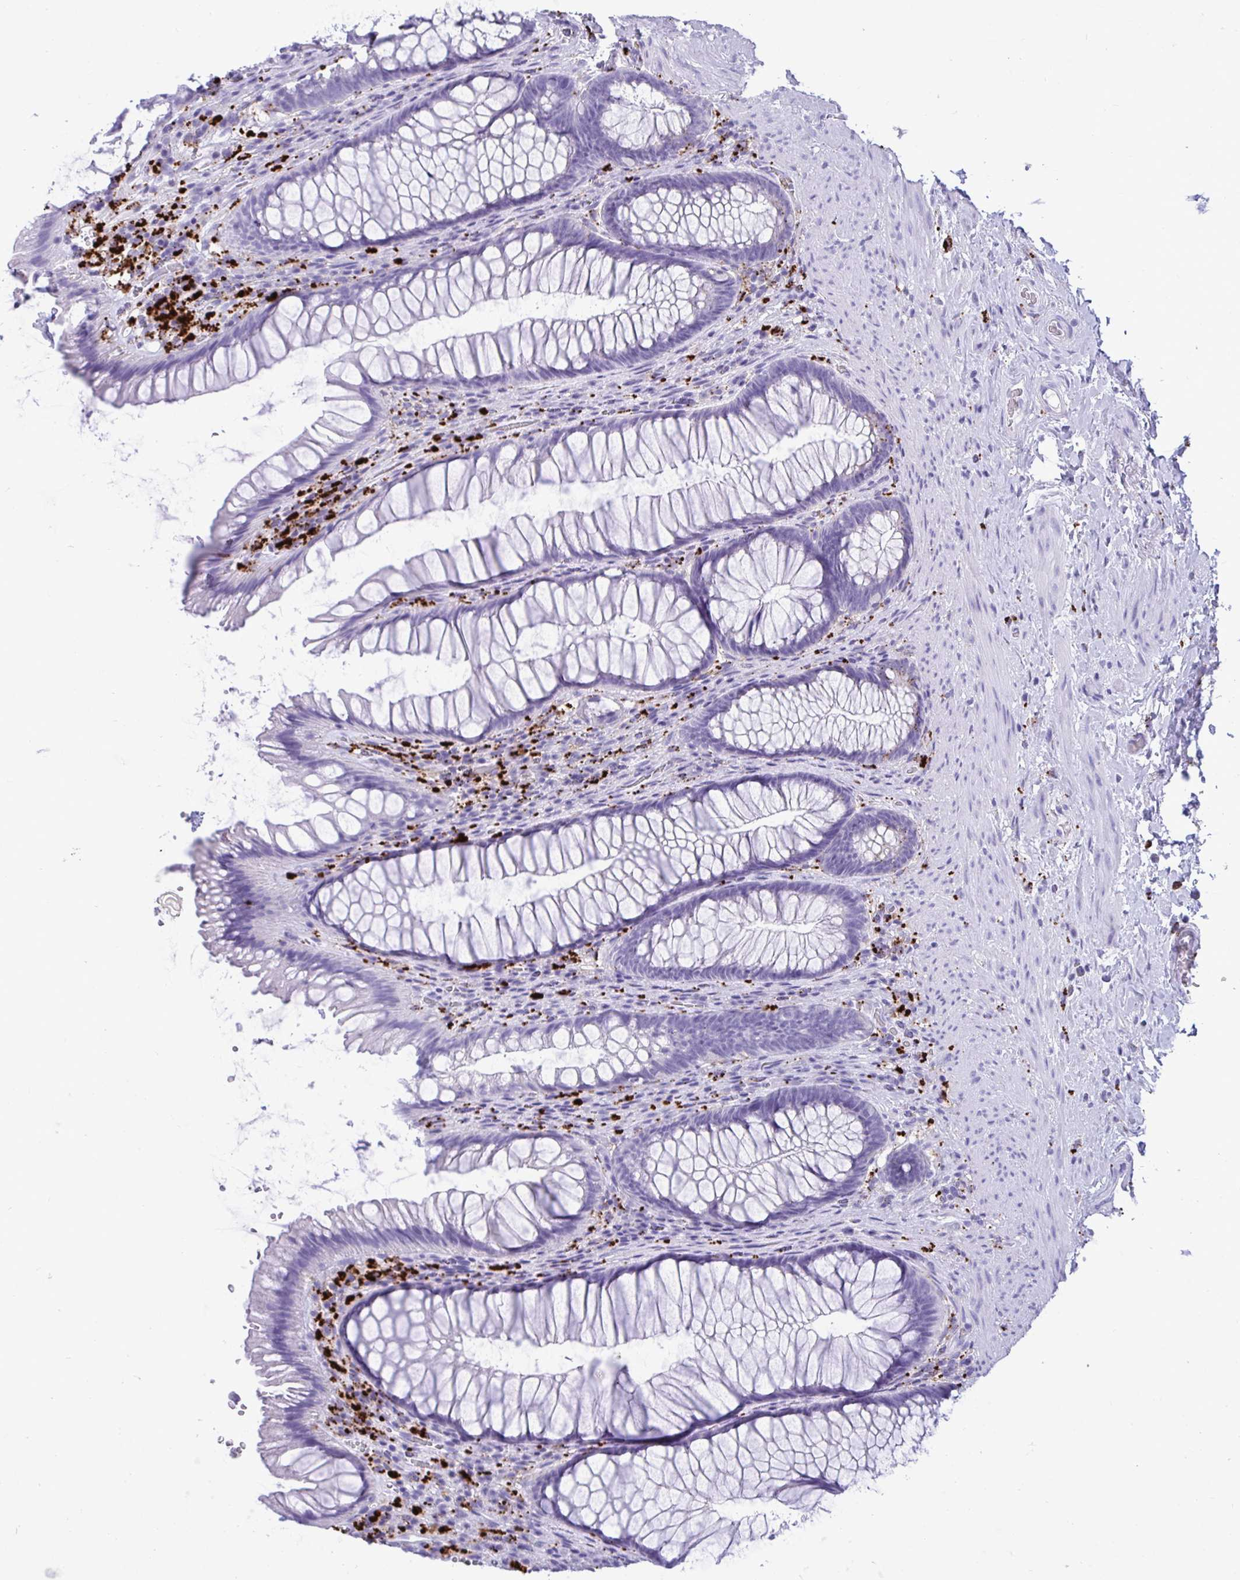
{"staining": {"intensity": "negative", "quantity": "none", "location": "none"}, "tissue": "rectum", "cell_type": "Glandular cells", "image_type": "normal", "snomed": [{"axis": "morphology", "description": "Normal tissue, NOS"}, {"axis": "topography", "description": "Rectum"}], "caption": "There is no significant positivity in glandular cells of rectum. Nuclei are stained in blue.", "gene": "CPVL", "patient": {"sex": "male", "age": 53}}